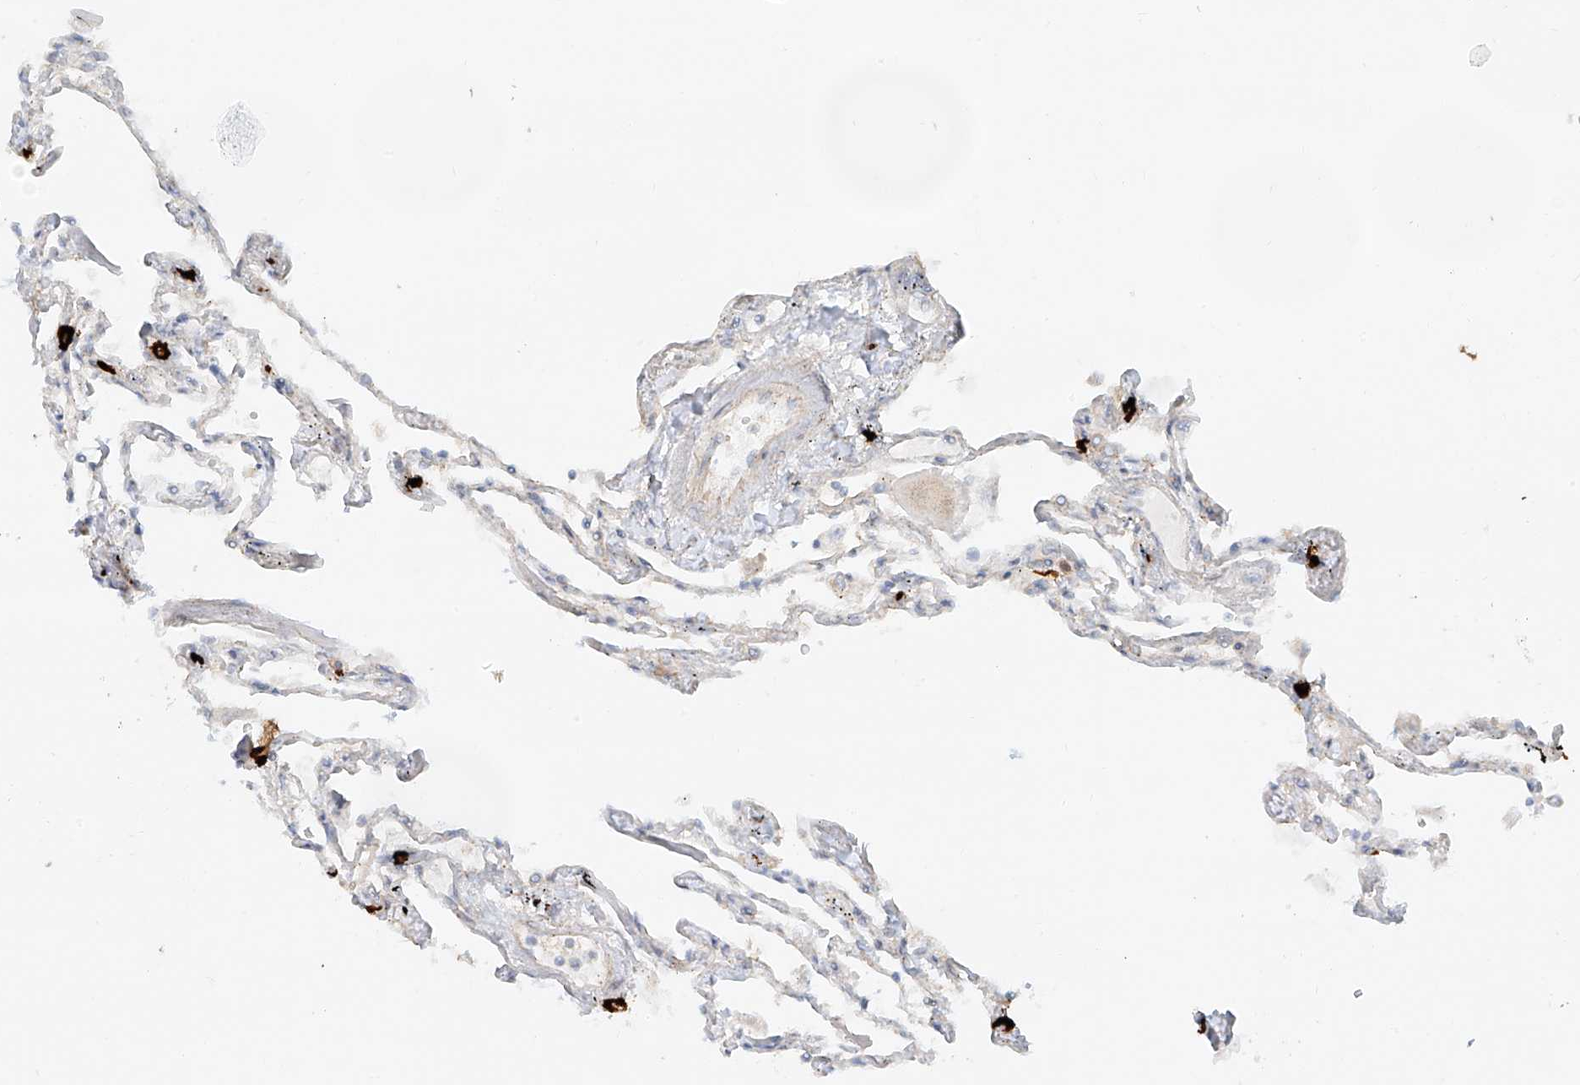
{"staining": {"intensity": "negative", "quantity": "none", "location": "none"}, "tissue": "lung", "cell_type": "Alveolar cells", "image_type": "normal", "snomed": [{"axis": "morphology", "description": "Normal tissue, NOS"}, {"axis": "topography", "description": "Lung"}], "caption": "IHC of unremarkable lung reveals no positivity in alveolar cells.", "gene": "ZNF287", "patient": {"sex": "female", "age": 67}}